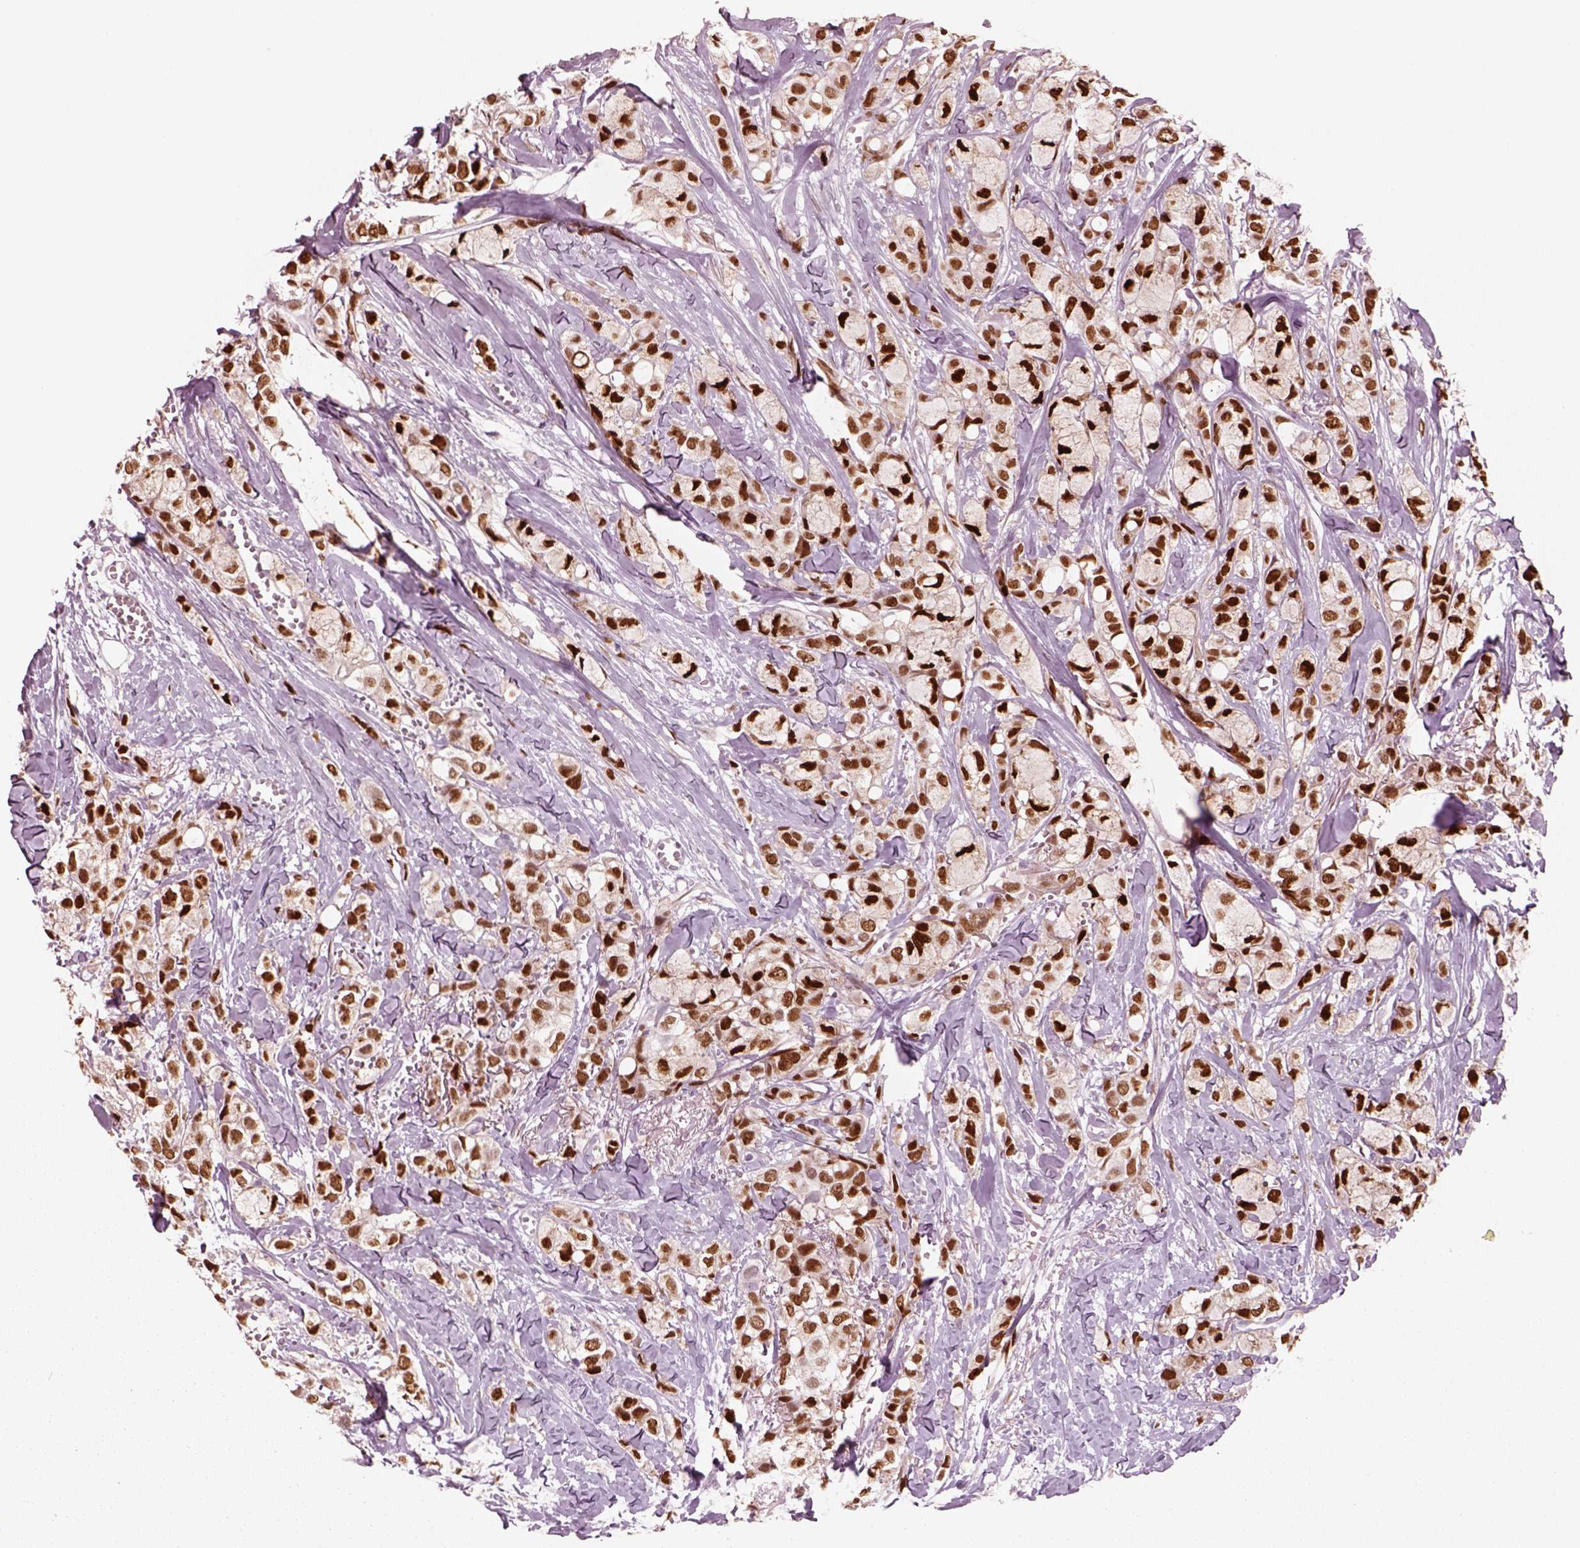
{"staining": {"intensity": "strong", "quantity": ">75%", "location": "nuclear"}, "tissue": "breast cancer", "cell_type": "Tumor cells", "image_type": "cancer", "snomed": [{"axis": "morphology", "description": "Duct carcinoma"}, {"axis": "topography", "description": "Breast"}], "caption": "Human breast cancer (invasive ductal carcinoma) stained with a brown dye shows strong nuclear positive expression in approximately >75% of tumor cells.", "gene": "SOX9", "patient": {"sex": "female", "age": 85}}